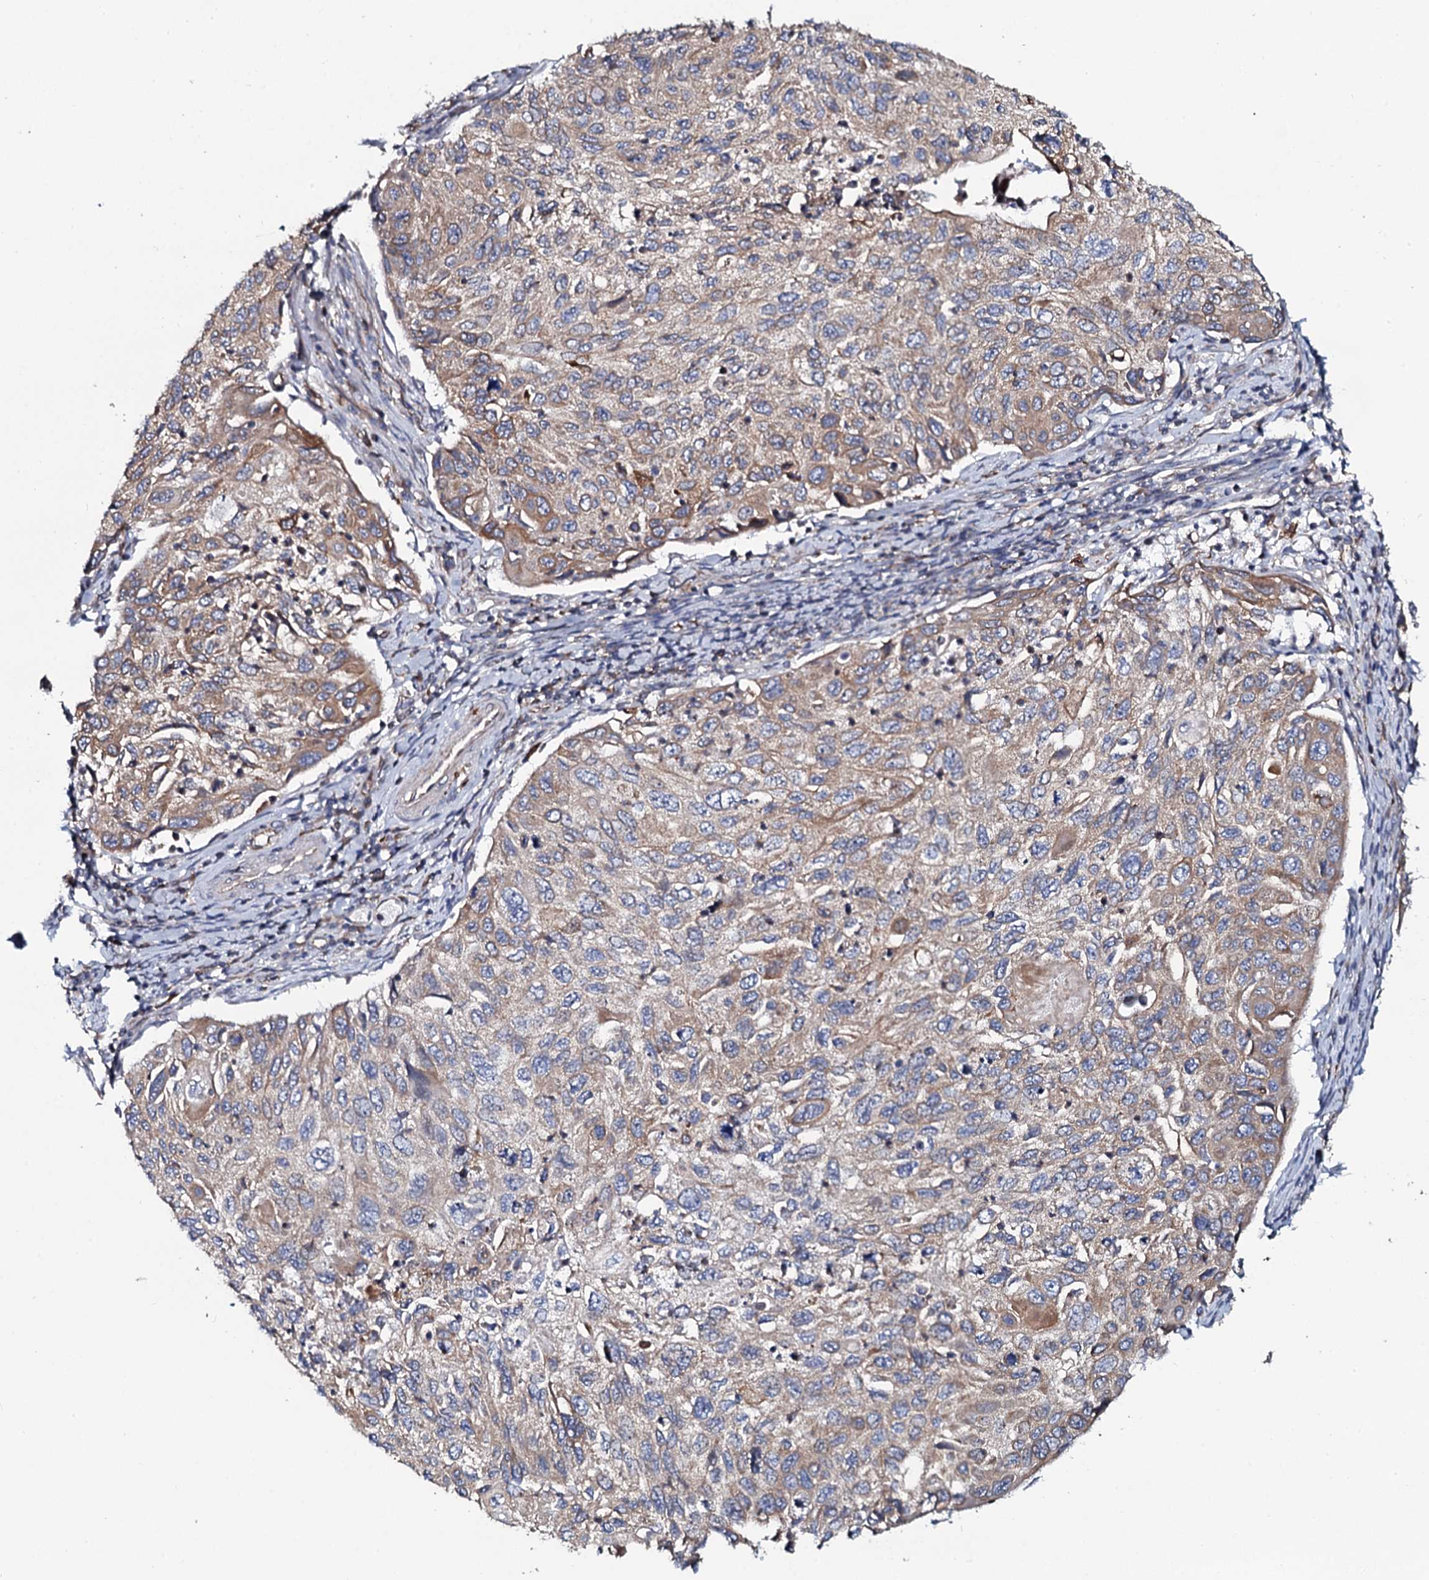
{"staining": {"intensity": "weak", "quantity": "25%-75%", "location": "cytoplasmic/membranous"}, "tissue": "cervical cancer", "cell_type": "Tumor cells", "image_type": "cancer", "snomed": [{"axis": "morphology", "description": "Squamous cell carcinoma, NOS"}, {"axis": "topography", "description": "Cervix"}], "caption": "Immunohistochemical staining of human squamous cell carcinoma (cervical) reveals low levels of weak cytoplasmic/membranous staining in about 25%-75% of tumor cells. Using DAB (brown) and hematoxylin (blue) stains, captured at high magnification using brightfield microscopy.", "gene": "TMEM151A", "patient": {"sex": "female", "age": 70}}